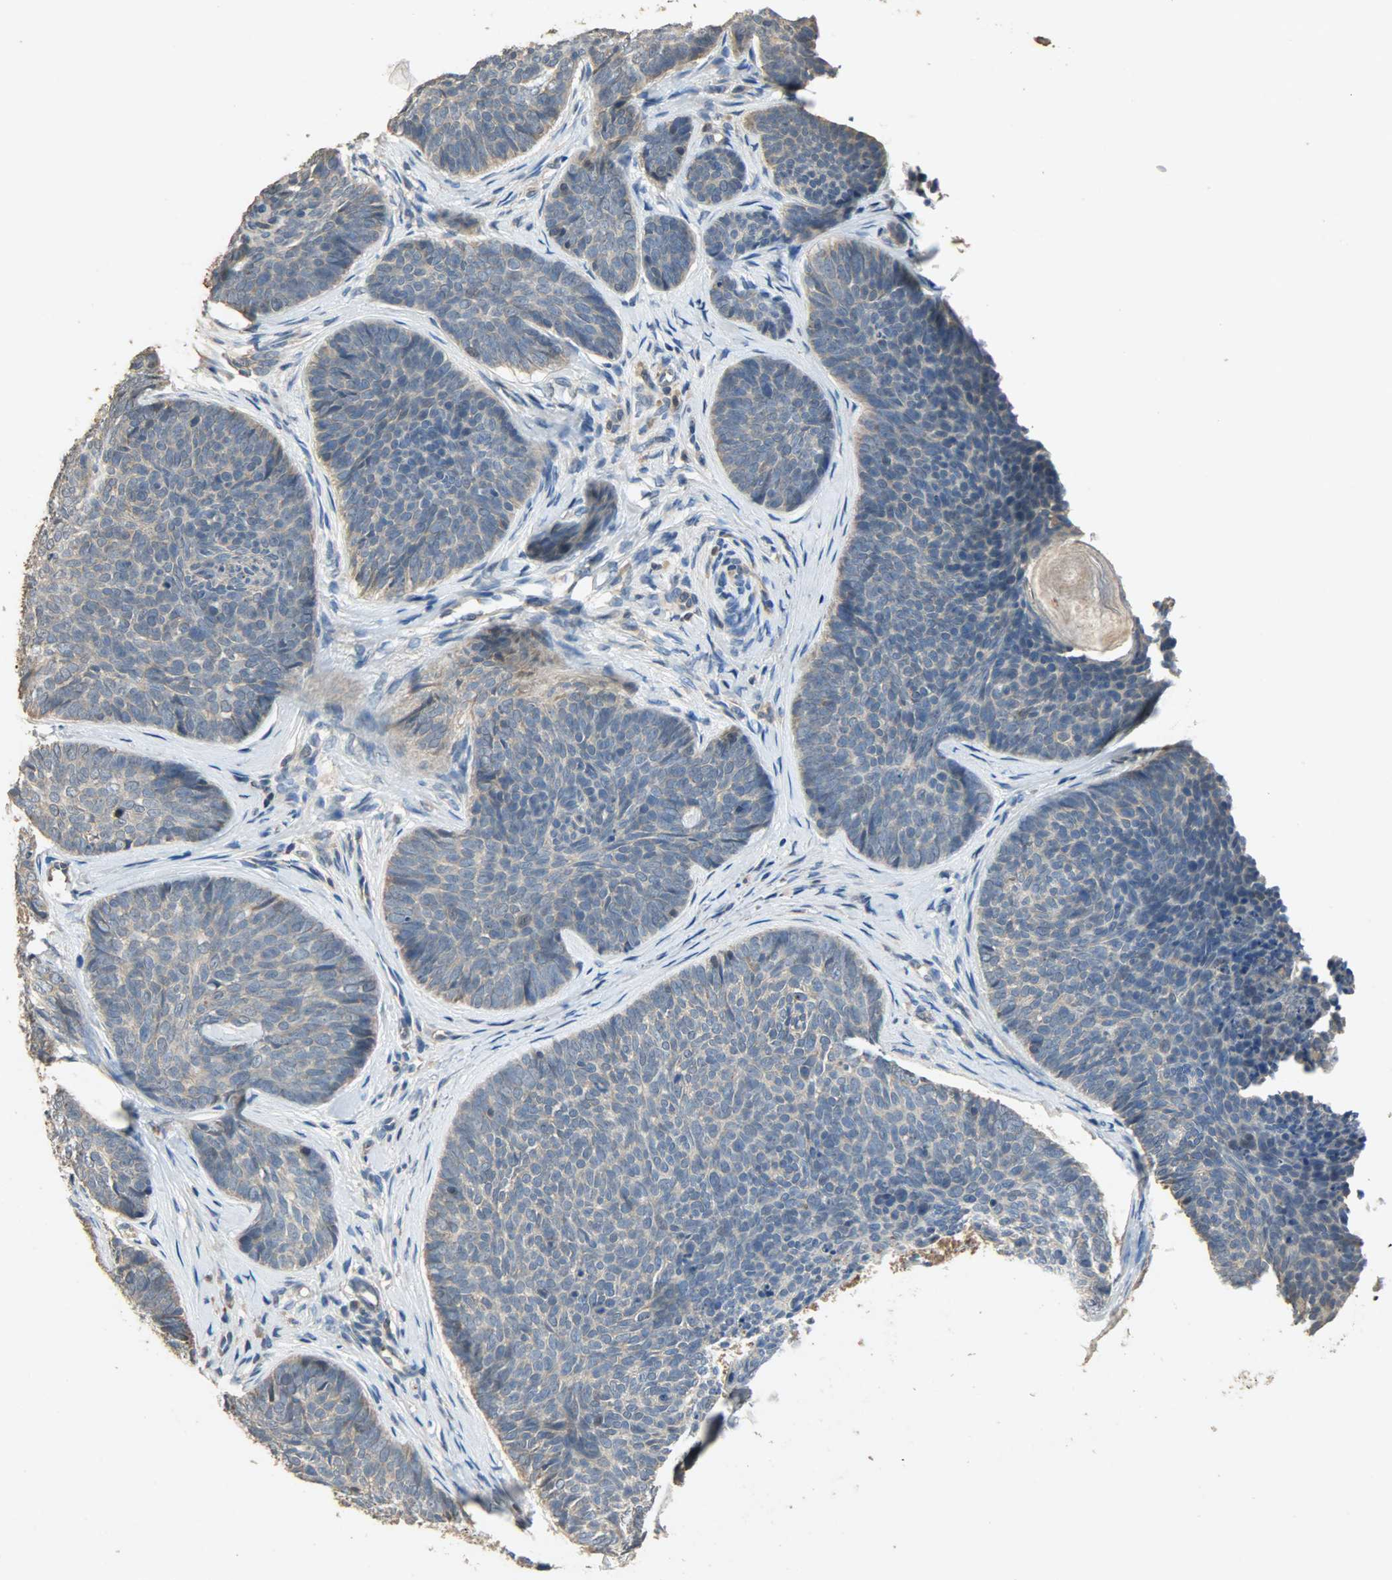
{"staining": {"intensity": "weak", "quantity": ">75%", "location": "cytoplasmic/membranous"}, "tissue": "skin cancer", "cell_type": "Tumor cells", "image_type": "cancer", "snomed": [{"axis": "morphology", "description": "Normal tissue, NOS"}, {"axis": "morphology", "description": "Basal cell carcinoma"}, {"axis": "topography", "description": "Skin"}], "caption": "Skin cancer tissue exhibits weak cytoplasmic/membranous positivity in about >75% of tumor cells", "gene": "CDKN2C", "patient": {"sex": "female", "age": 69}}